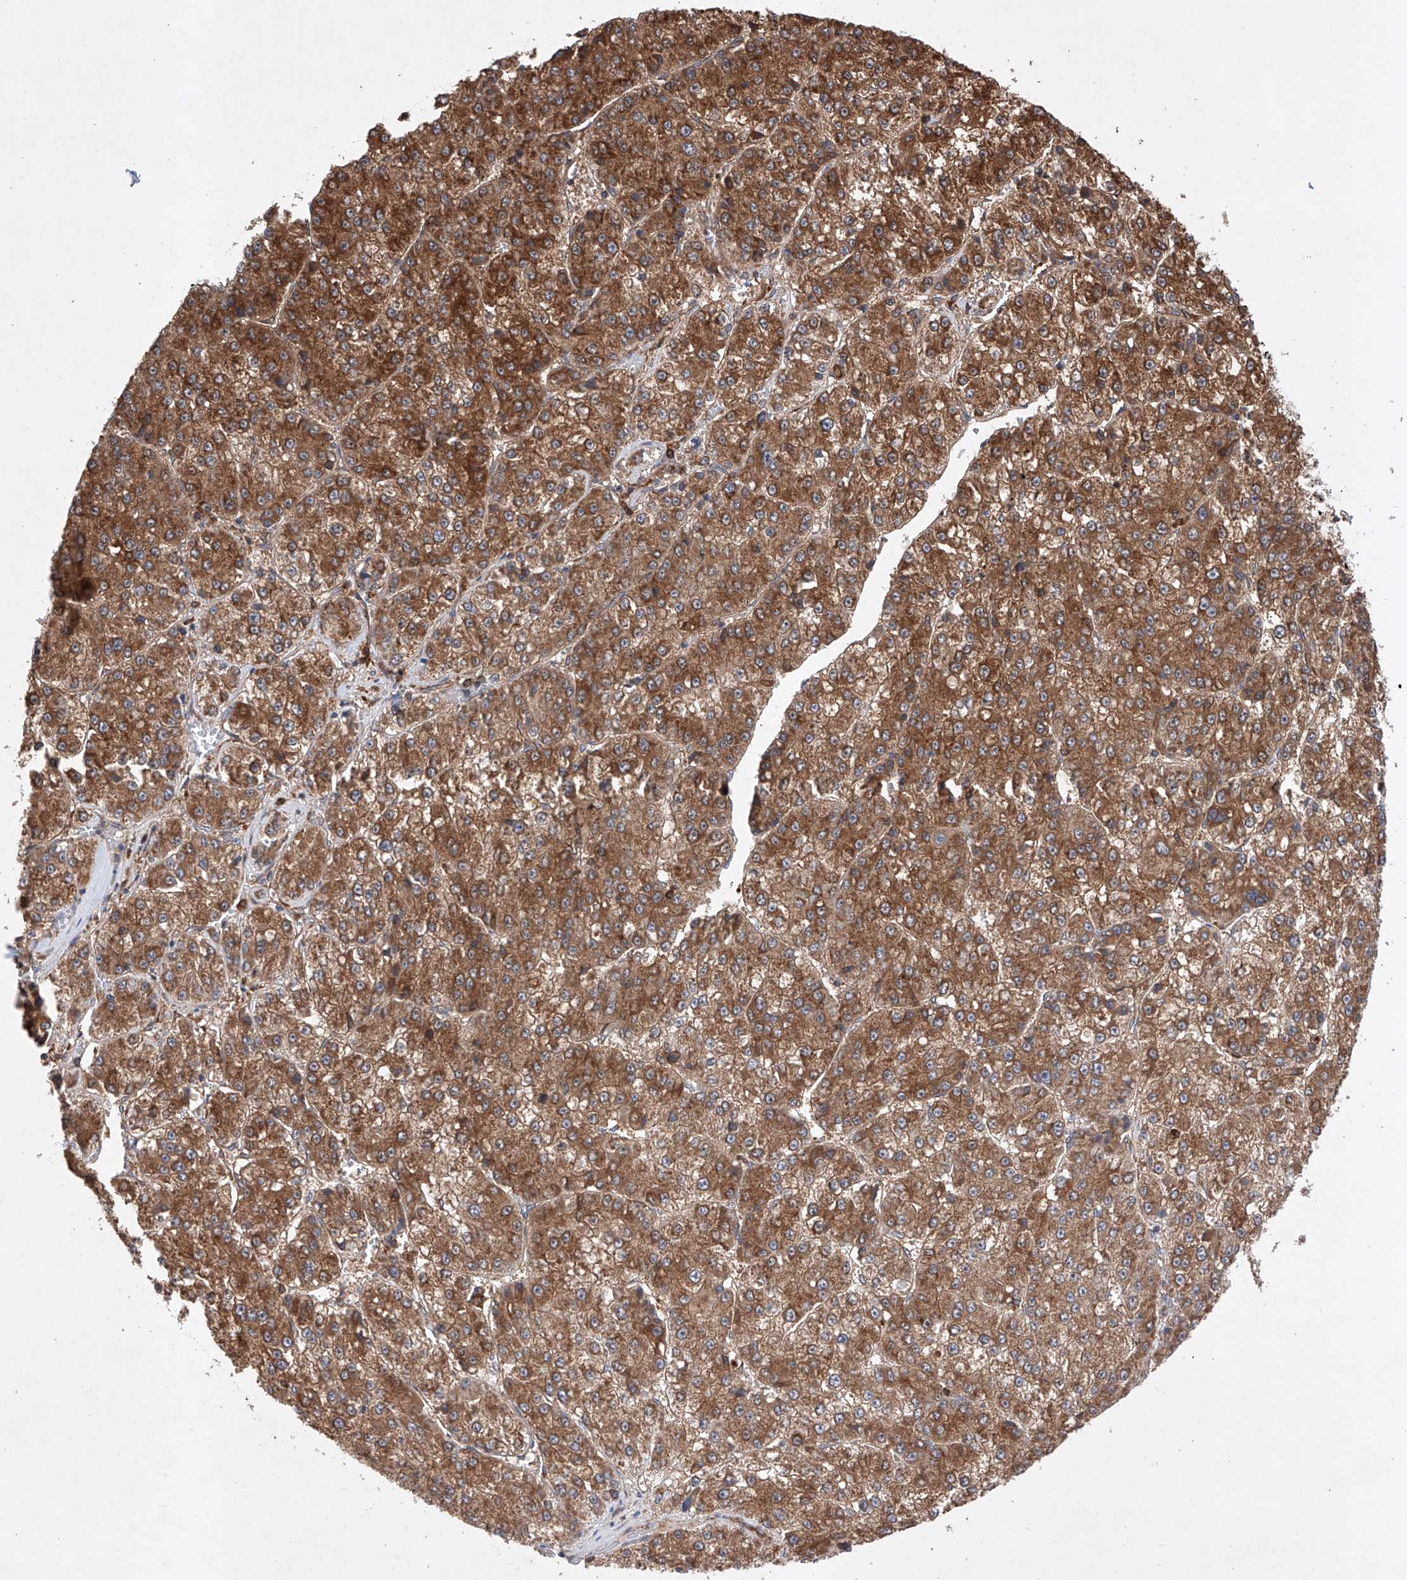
{"staining": {"intensity": "strong", "quantity": ">75%", "location": "cytoplasmic/membranous"}, "tissue": "liver cancer", "cell_type": "Tumor cells", "image_type": "cancer", "snomed": [{"axis": "morphology", "description": "Carcinoma, Hepatocellular, NOS"}, {"axis": "topography", "description": "Liver"}], "caption": "About >75% of tumor cells in human hepatocellular carcinoma (liver) show strong cytoplasmic/membranous protein expression as visualized by brown immunohistochemical staining.", "gene": "TIMM23", "patient": {"sex": "female", "age": 73}}